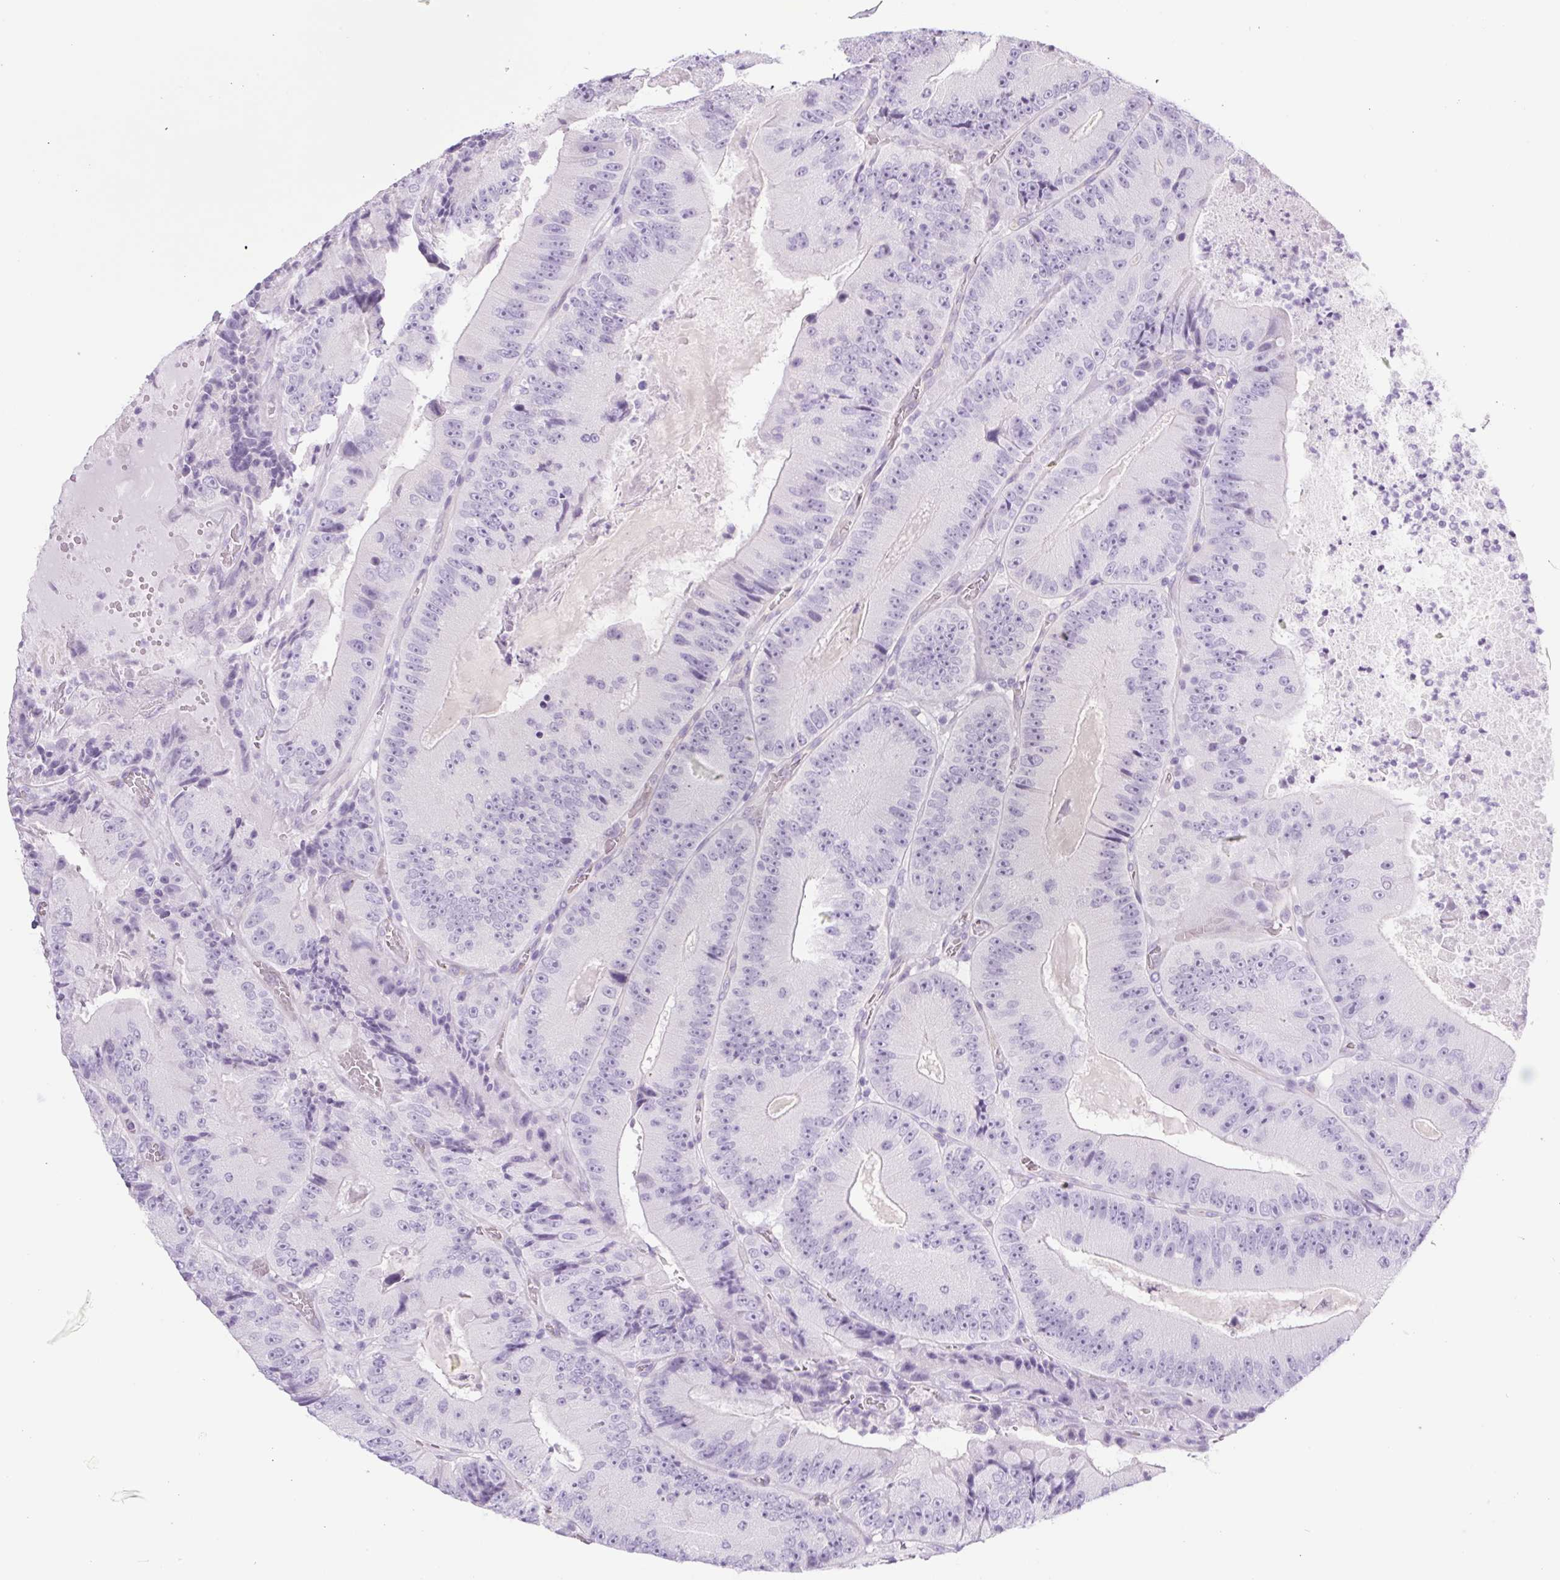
{"staining": {"intensity": "negative", "quantity": "none", "location": "none"}, "tissue": "colorectal cancer", "cell_type": "Tumor cells", "image_type": "cancer", "snomed": [{"axis": "morphology", "description": "Adenocarcinoma, NOS"}, {"axis": "topography", "description": "Colon"}], "caption": "Tumor cells are negative for brown protein staining in adenocarcinoma (colorectal).", "gene": "SPACA5B", "patient": {"sex": "female", "age": 86}}